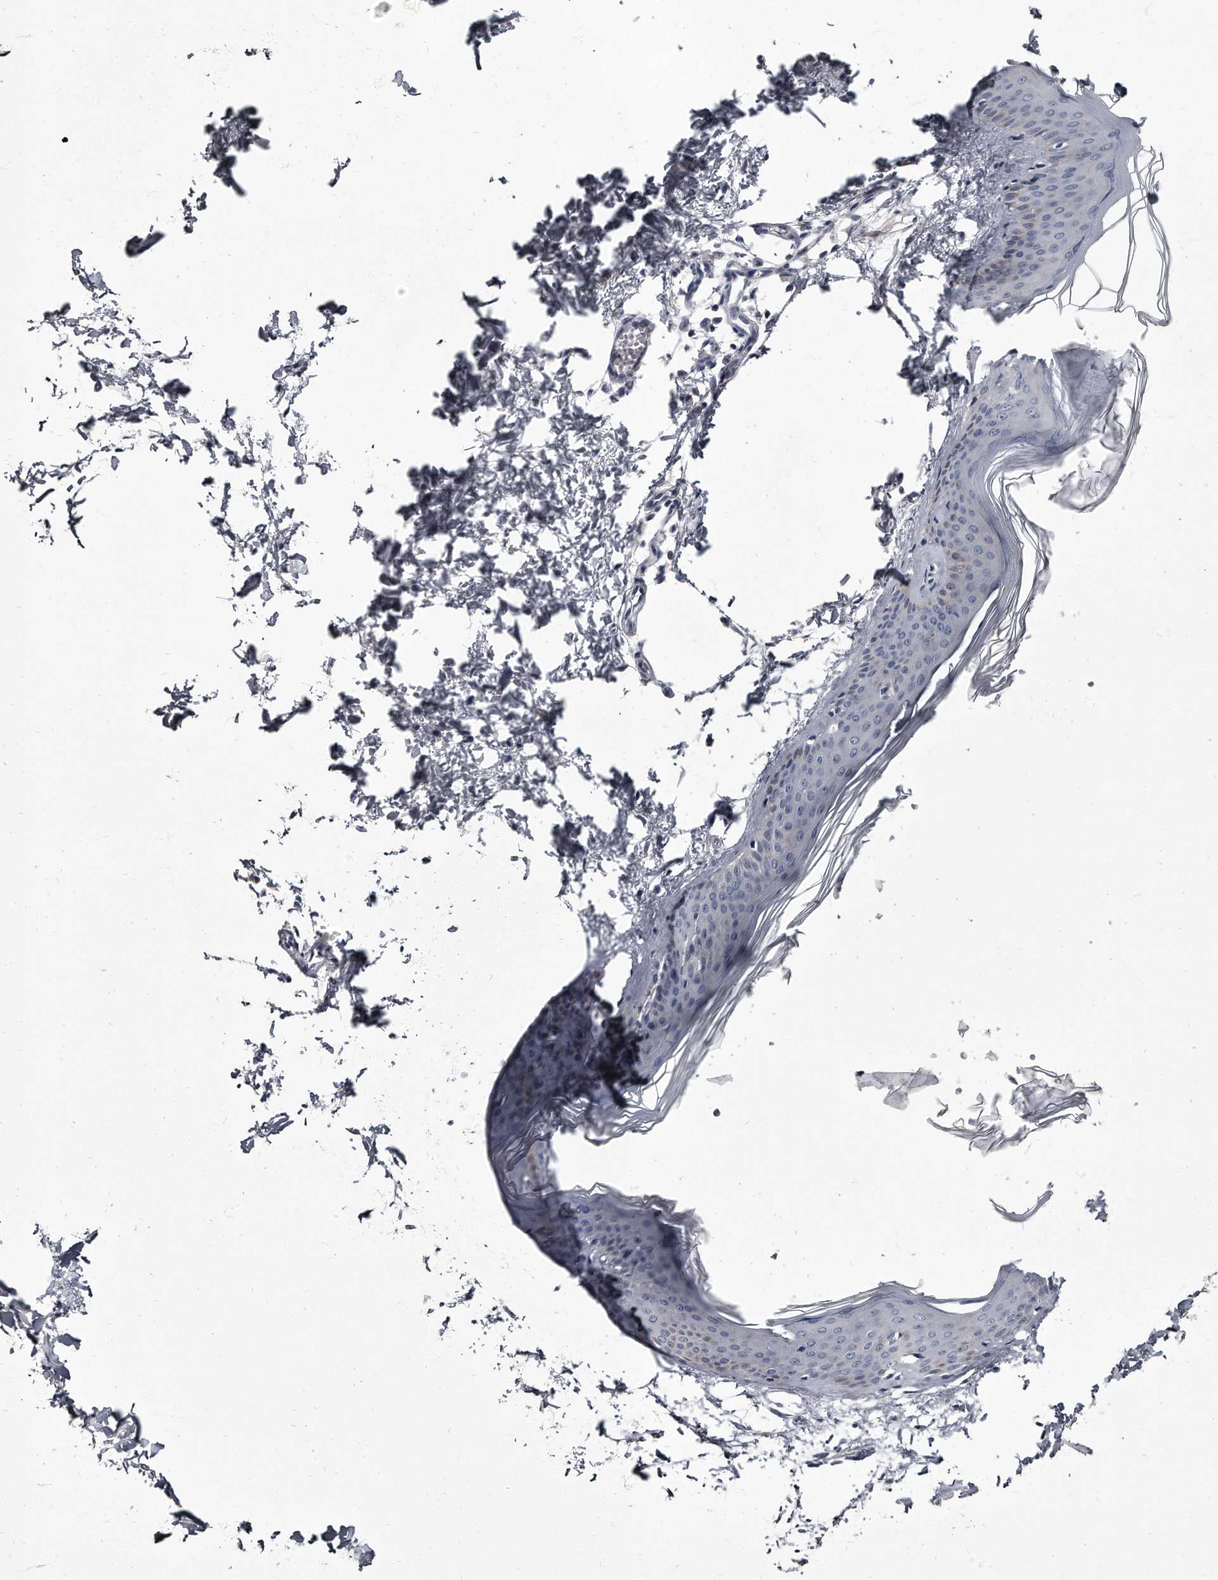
{"staining": {"intensity": "negative", "quantity": "none", "location": "none"}, "tissue": "skin", "cell_type": "Fibroblasts", "image_type": "normal", "snomed": [{"axis": "morphology", "description": "Normal tissue, NOS"}, {"axis": "topography", "description": "Skin"}], "caption": "Immunohistochemistry (IHC) photomicrograph of unremarkable skin: human skin stained with DAB (3,3'-diaminobenzidine) reveals no significant protein expression in fibroblasts. (Stains: DAB (3,3'-diaminobenzidine) immunohistochemistry (IHC) with hematoxylin counter stain, Microscopy: brightfield microscopy at high magnification).", "gene": "GAPVD1", "patient": {"sex": "female", "age": 27}}